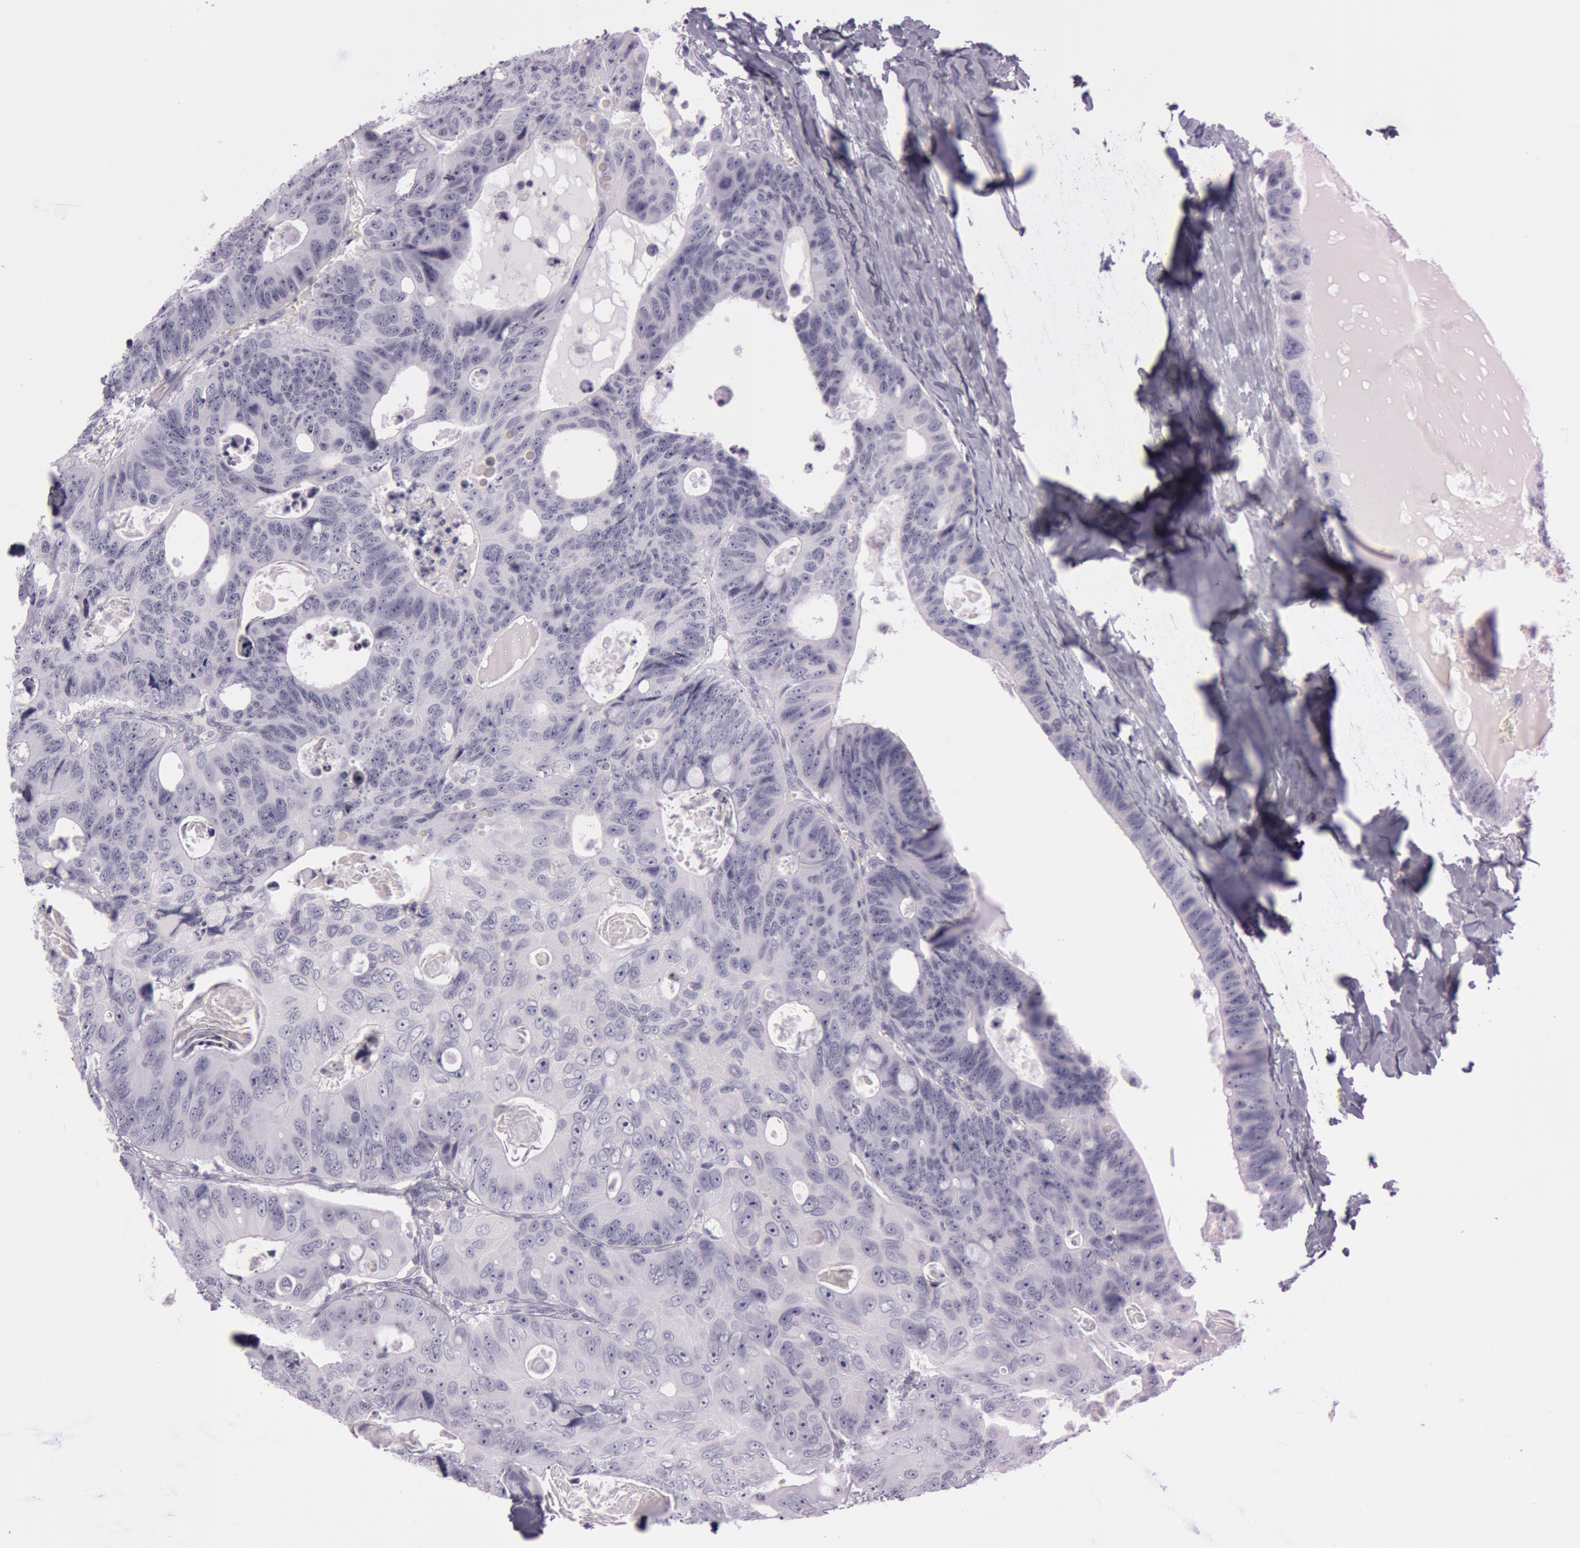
{"staining": {"intensity": "negative", "quantity": "none", "location": "none"}, "tissue": "colorectal cancer", "cell_type": "Tumor cells", "image_type": "cancer", "snomed": [{"axis": "morphology", "description": "Adenocarcinoma, NOS"}, {"axis": "topography", "description": "Colon"}], "caption": "Colorectal cancer (adenocarcinoma) stained for a protein using immunohistochemistry demonstrates no positivity tumor cells.", "gene": "S100A7", "patient": {"sex": "female", "age": 55}}